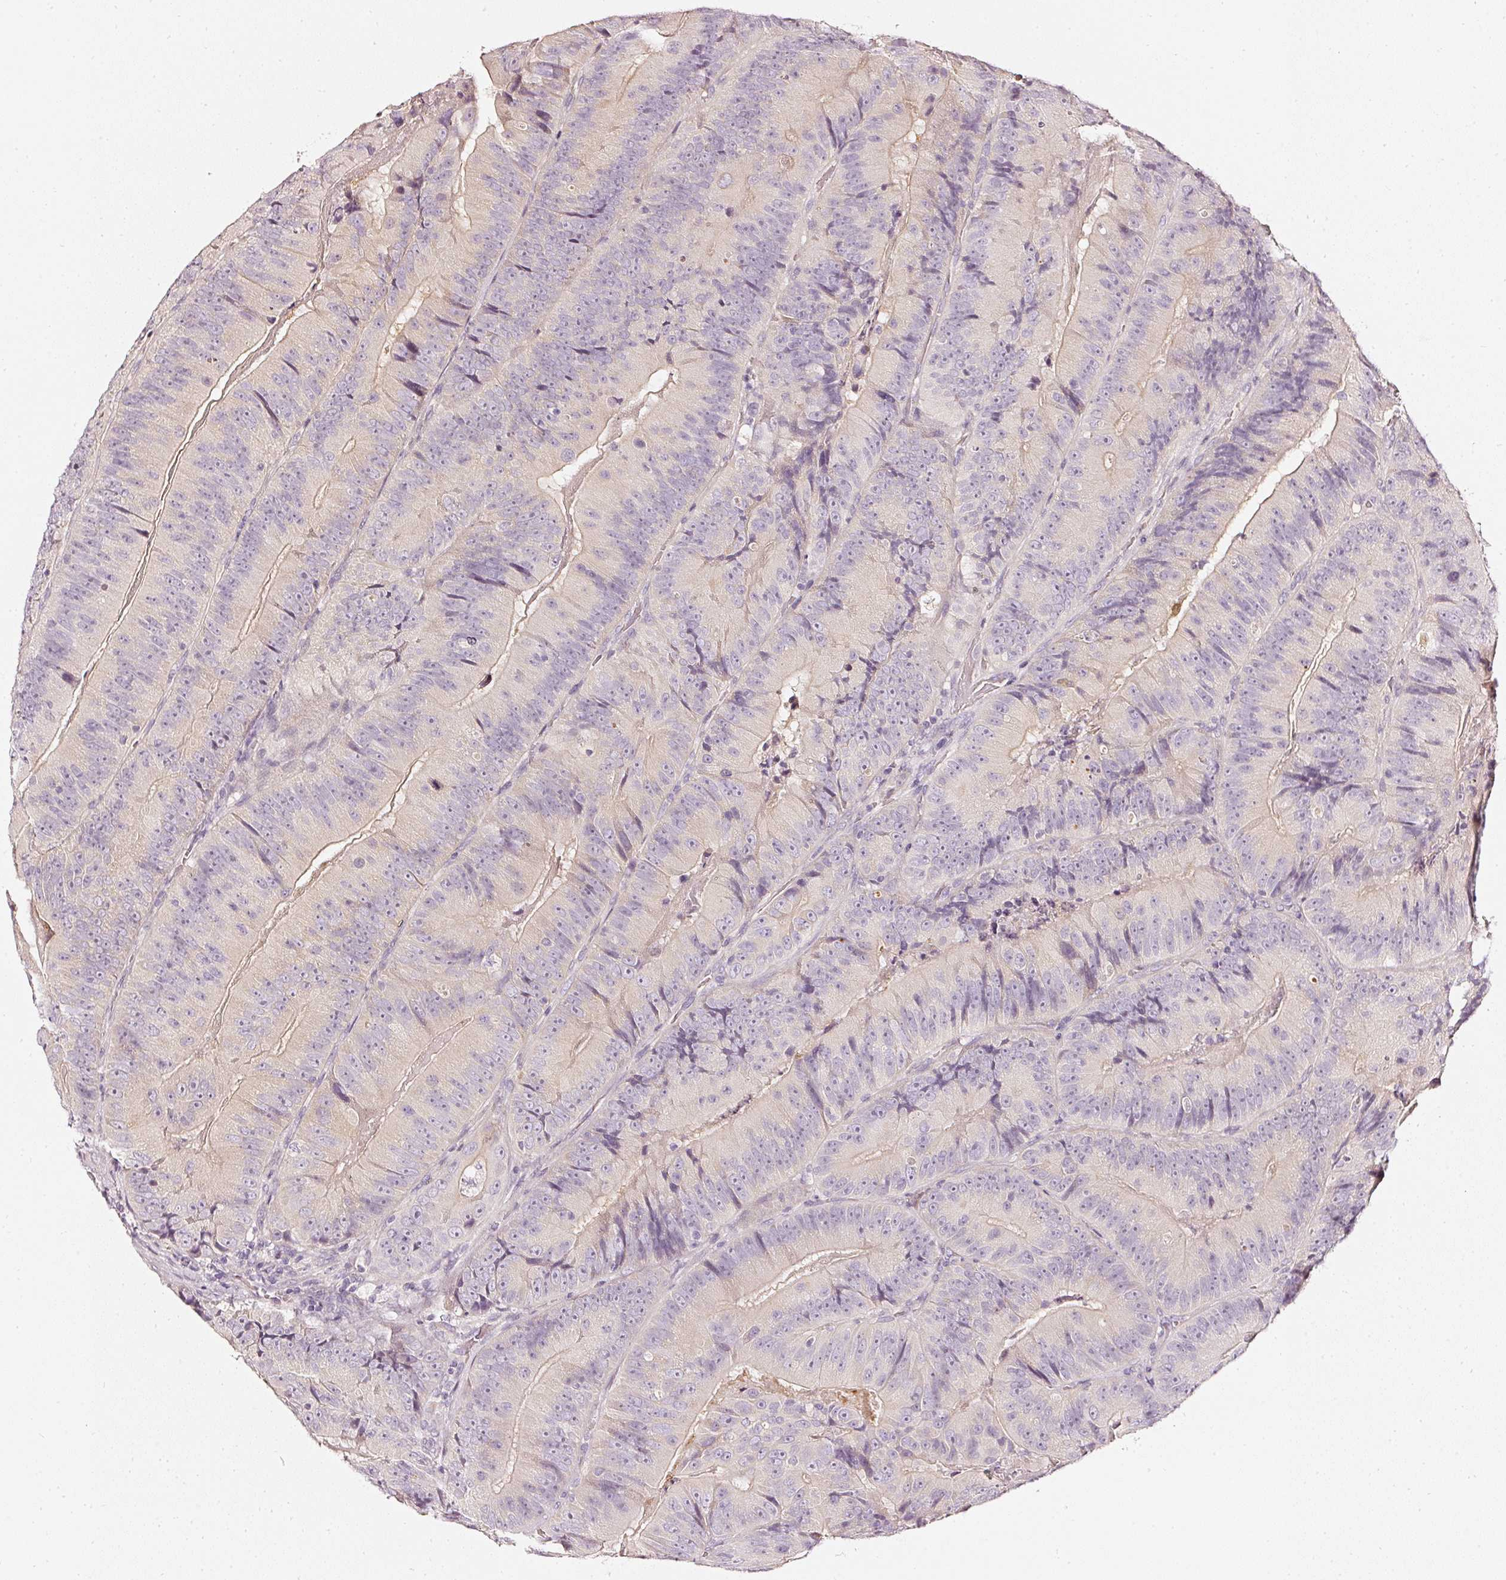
{"staining": {"intensity": "weak", "quantity": "<25%", "location": "cytoplasmic/membranous"}, "tissue": "colorectal cancer", "cell_type": "Tumor cells", "image_type": "cancer", "snomed": [{"axis": "morphology", "description": "Adenocarcinoma, NOS"}, {"axis": "topography", "description": "Colon"}], "caption": "High power microscopy histopathology image of an immunohistochemistry (IHC) micrograph of colorectal cancer (adenocarcinoma), revealing no significant staining in tumor cells. (IHC, brightfield microscopy, high magnification).", "gene": "CNP", "patient": {"sex": "female", "age": 86}}